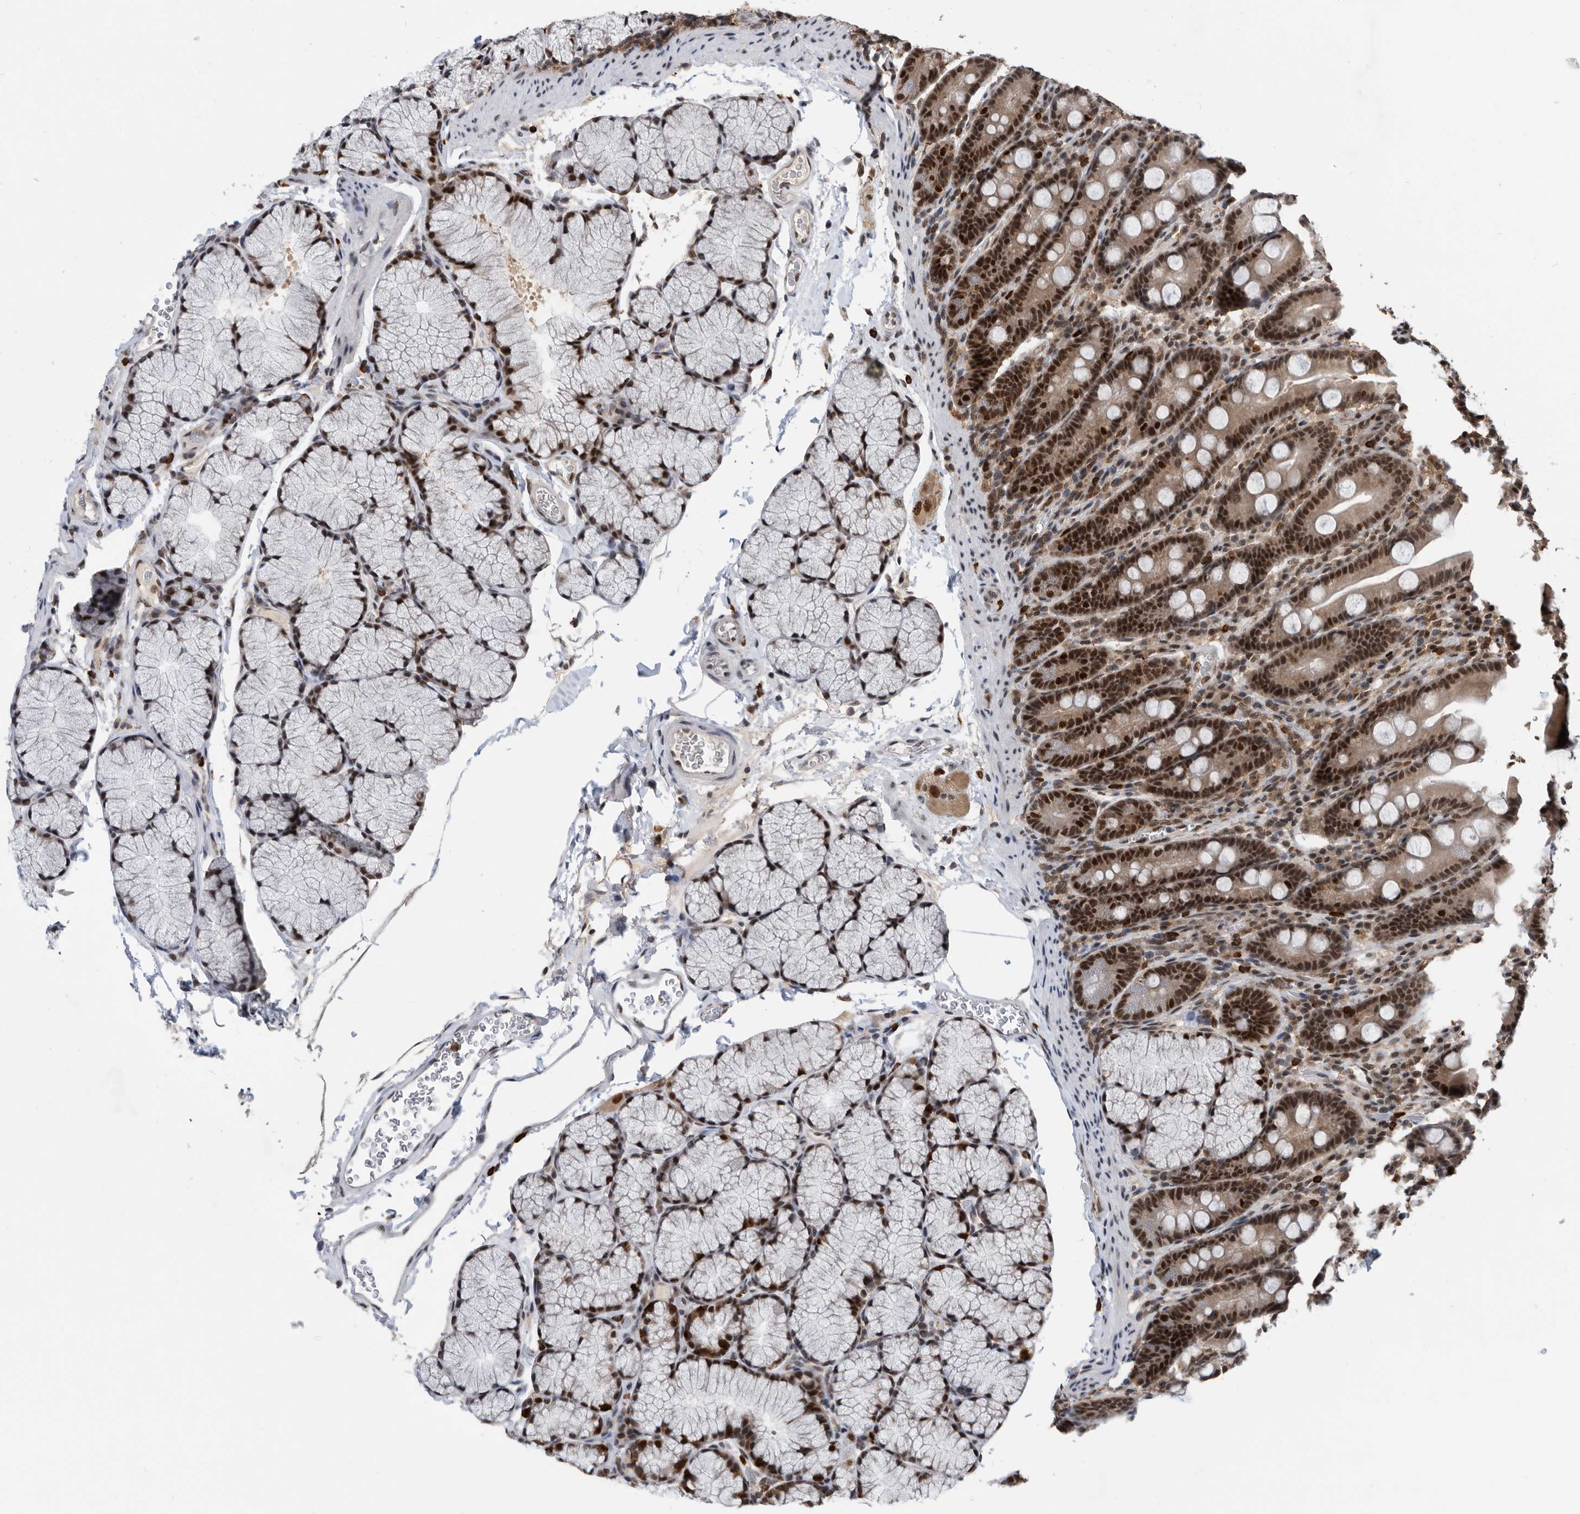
{"staining": {"intensity": "strong", "quantity": "25%-75%", "location": "nuclear"}, "tissue": "duodenum", "cell_type": "Glandular cells", "image_type": "normal", "snomed": [{"axis": "morphology", "description": "Normal tissue, NOS"}, {"axis": "topography", "description": "Duodenum"}], "caption": "A high-resolution image shows IHC staining of unremarkable duodenum, which displays strong nuclear positivity in approximately 25%-75% of glandular cells. (DAB IHC with brightfield microscopy, high magnification).", "gene": "ZNF260", "patient": {"sex": "male", "age": 35}}